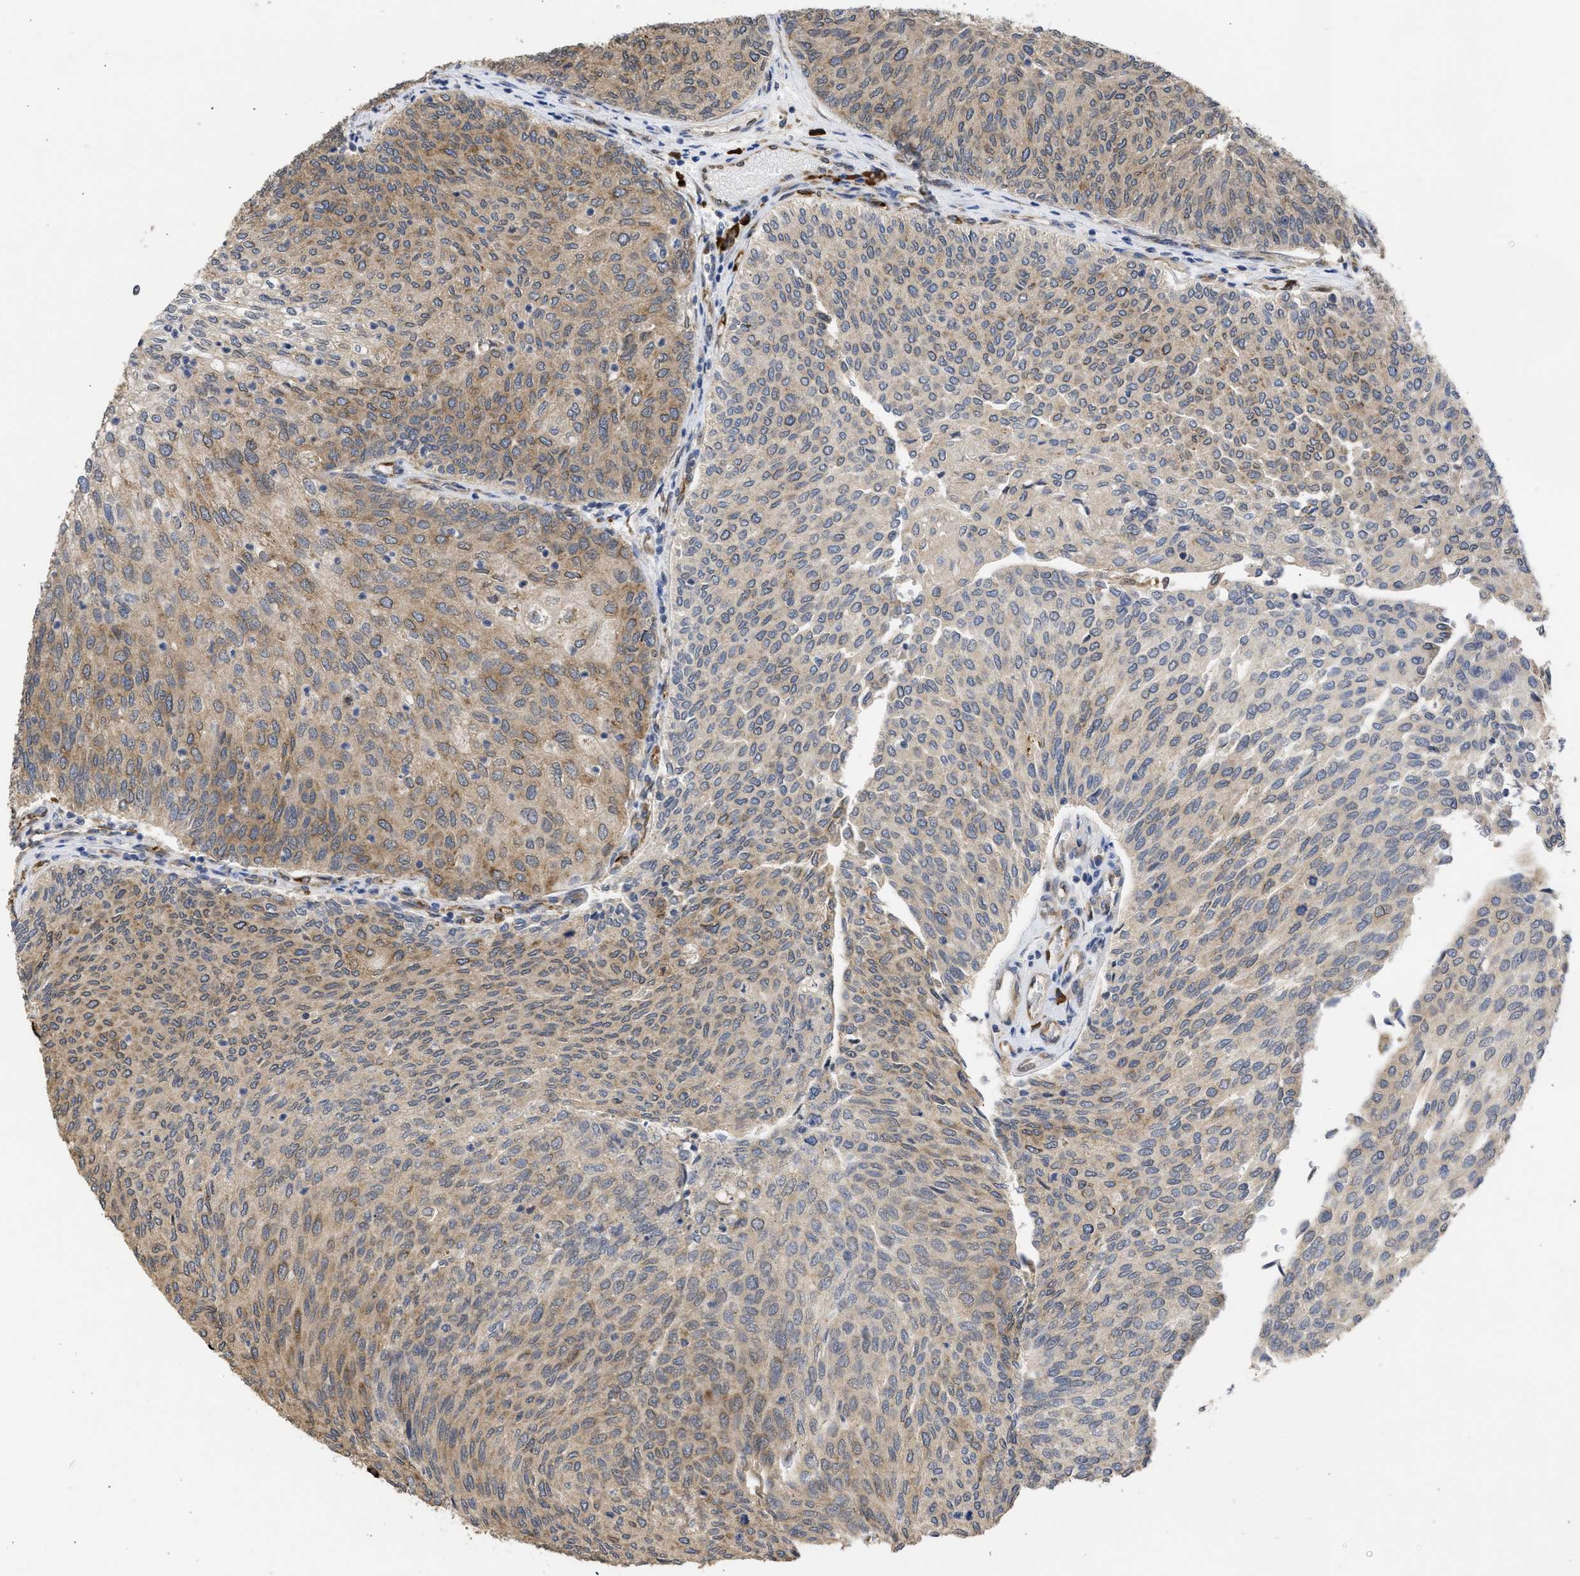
{"staining": {"intensity": "weak", "quantity": "25%-75%", "location": "cytoplasmic/membranous"}, "tissue": "urothelial cancer", "cell_type": "Tumor cells", "image_type": "cancer", "snomed": [{"axis": "morphology", "description": "Urothelial carcinoma, Low grade"}, {"axis": "topography", "description": "Urinary bladder"}], "caption": "This image shows urothelial cancer stained with immunohistochemistry to label a protein in brown. The cytoplasmic/membranous of tumor cells show weak positivity for the protein. Nuclei are counter-stained blue.", "gene": "DNAJC1", "patient": {"sex": "female", "age": 79}}